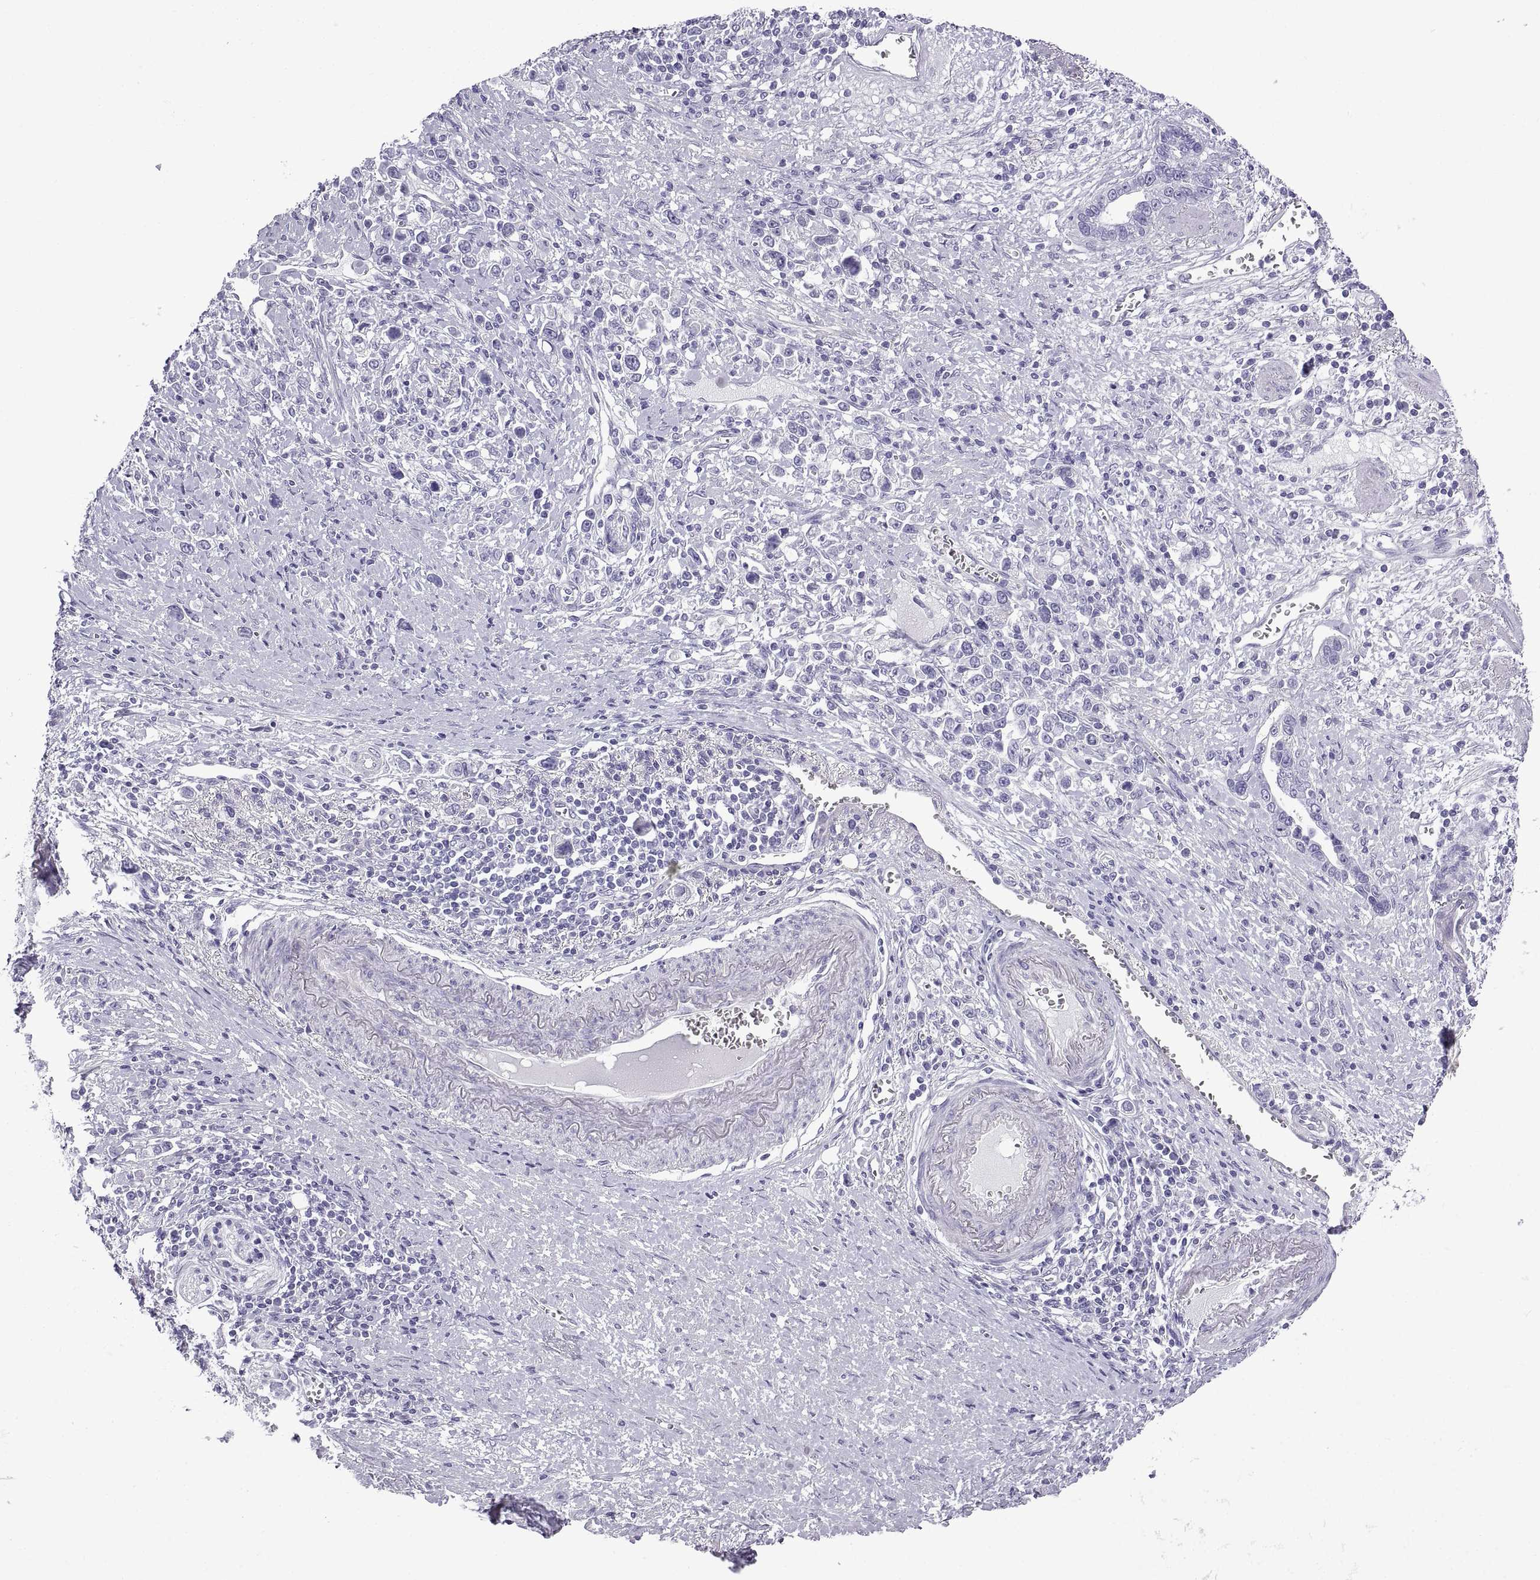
{"staining": {"intensity": "negative", "quantity": "none", "location": "none"}, "tissue": "stomach cancer", "cell_type": "Tumor cells", "image_type": "cancer", "snomed": [{"axis": "morphology", "description": "Adenocarcinoma, NOS"}, {"axis": "topography", "description": "Stomach"}], "caption": "Immunohistochemistry image of stomach adenocarcinoma stained for a protein (brown), which demonstrates no positivity in tumor cells.", "gene": "SPDYE1", "patient": {"sex": "male", "age": 63}}